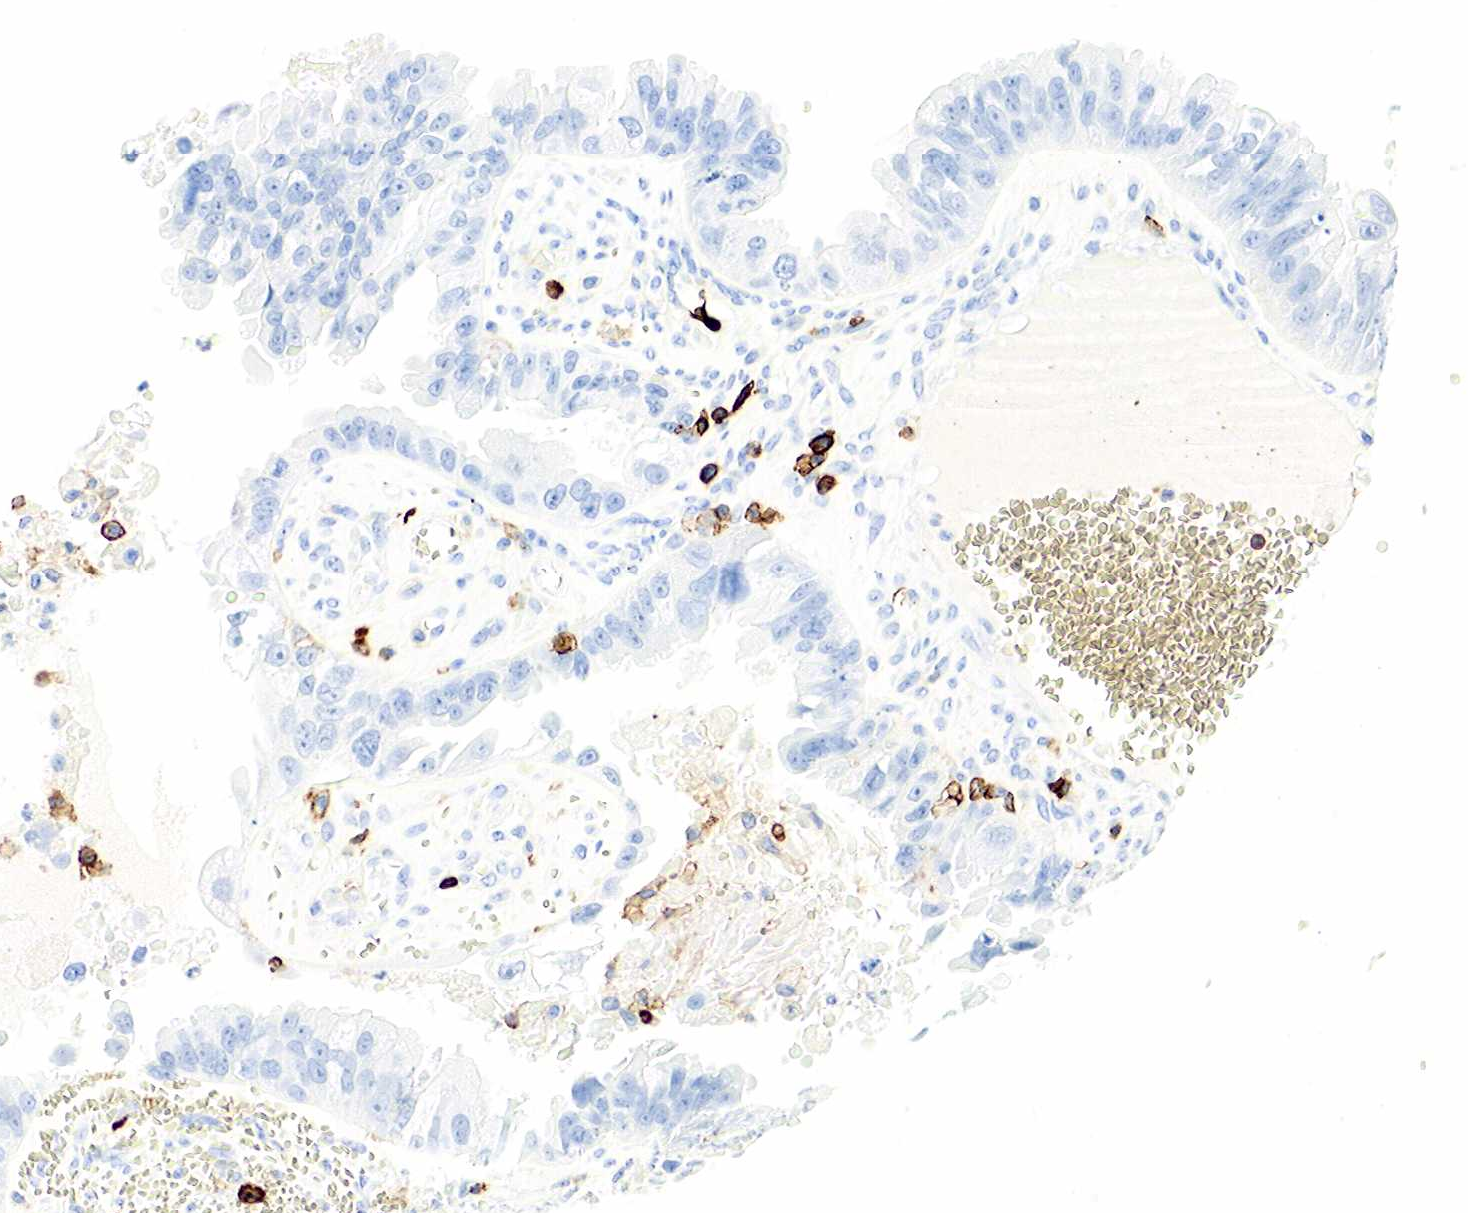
{"staining": {"intensity": "negative", "quantity": "none", "location": "none"}, "tissue": "ovarian cancer", "cell_type": "Tumor cells", "image_type": "cancer", "snomed": [{"axis": "morphology", "description": "Carcinoma, endometroid"}, {"axis": "topography", "description": "Ovary"}], "caption": "Immunohistochemistry histopathology image of neoplastic tissue: endometroid carcinoma (ovarian) stained with DAB reveals no significant protein positivity in tumor cells.", "gene": "PTPRC", "patient": {"sex": "female", "age": 85}}